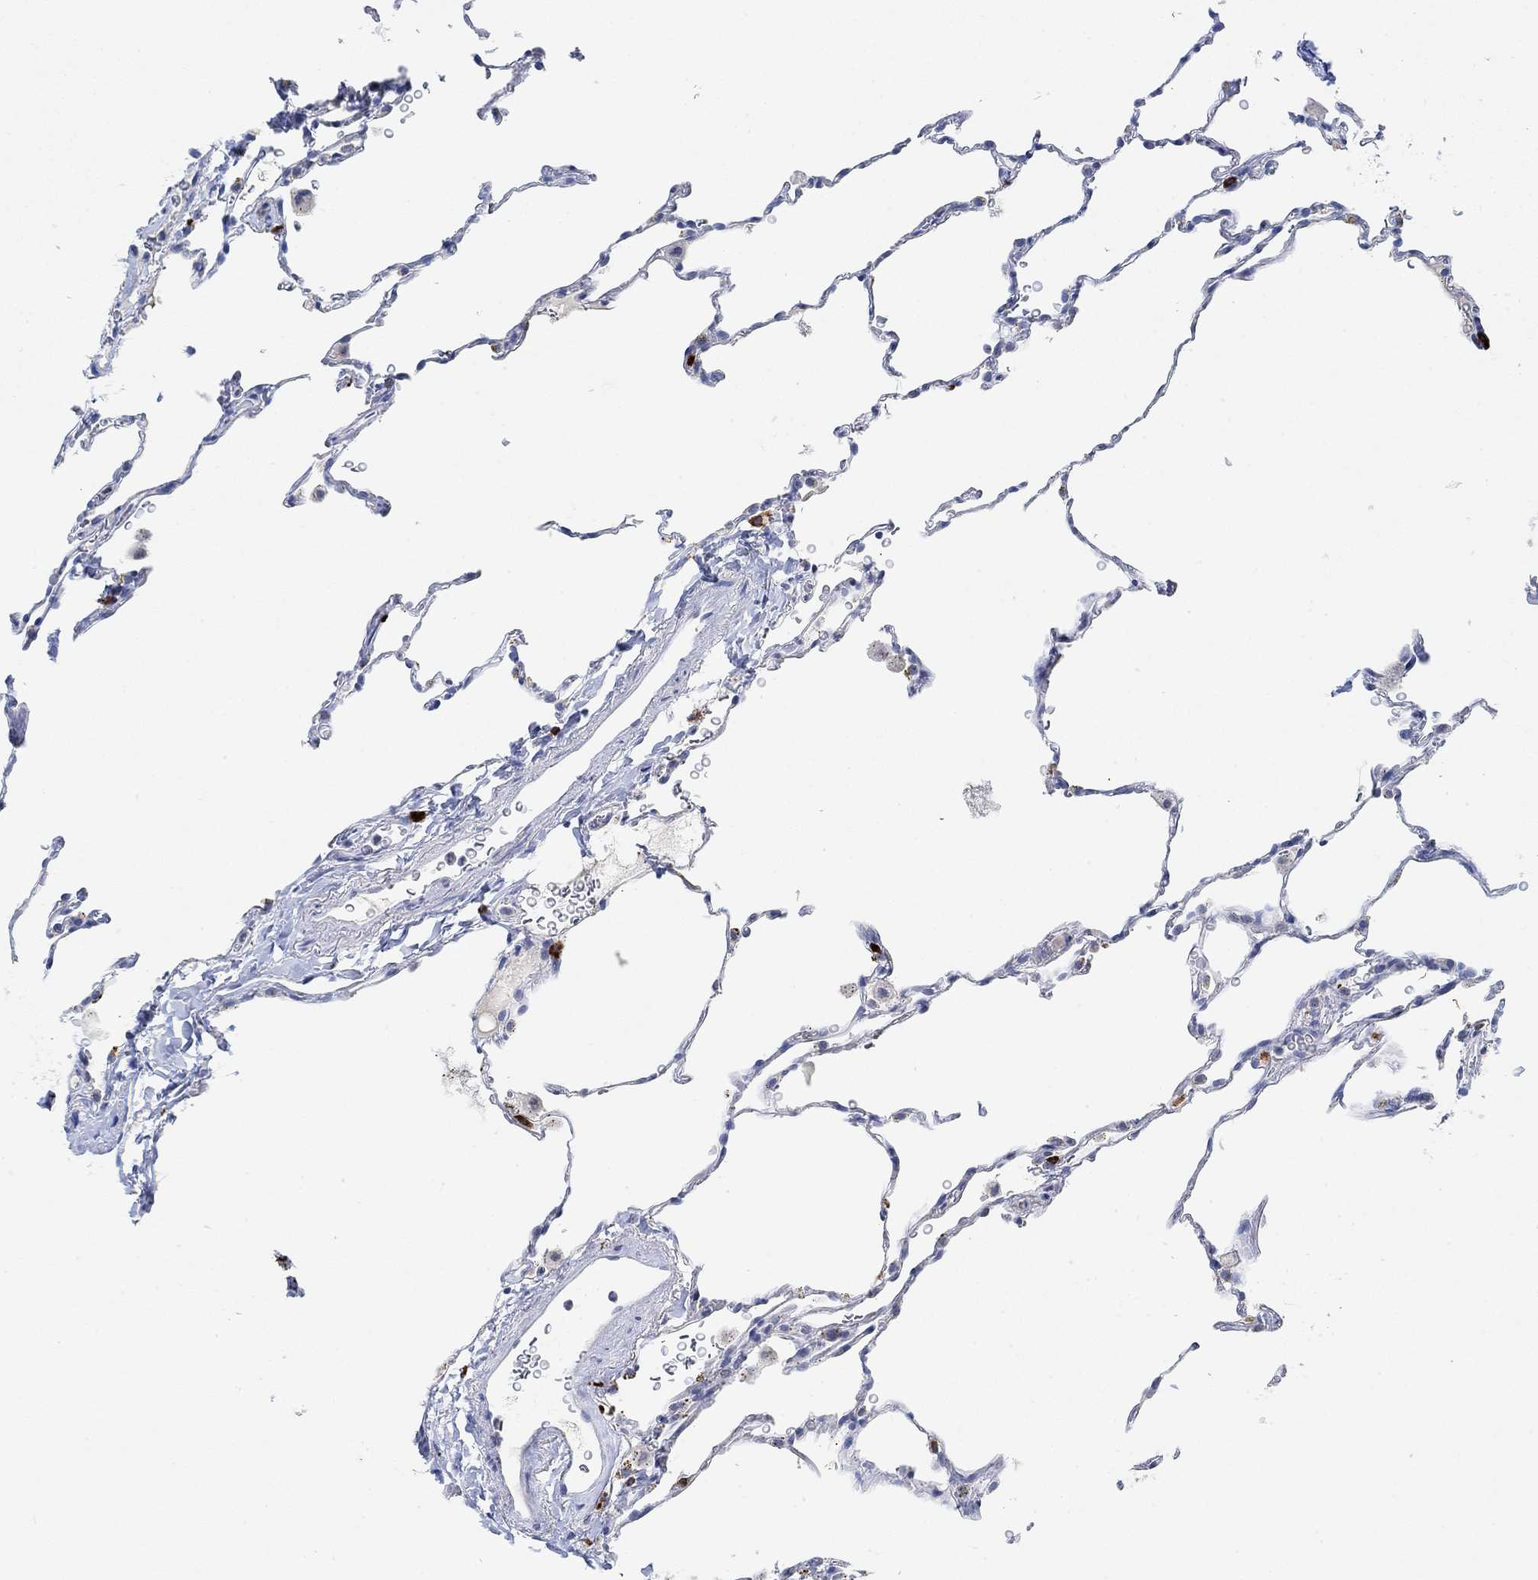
{"staining": {"intensity": "strong", "quantity": "<25%", "location": "cytoplasmic/membranous"}, "tissue": "lung", "cell_type": "Alveolar cells", "image_type": "normal", "snomed": [{"axis": "morphology", "description": "Normal tissue, NOS"}, {"axis": "morphology", "description": "Adenocarcinoma, metastatic, NOS"}, {"axis": "topography", "description": "Lung"}], "caption": "Immunohistochemistry image of benign human lung stained for a protein (brown), which displays medium levels of strong cytoplasmic/membranous staining in approximately <25% of alveolar cells.", "gene": "VAT1L", "patient": {"sex": "male", "age": 45}}